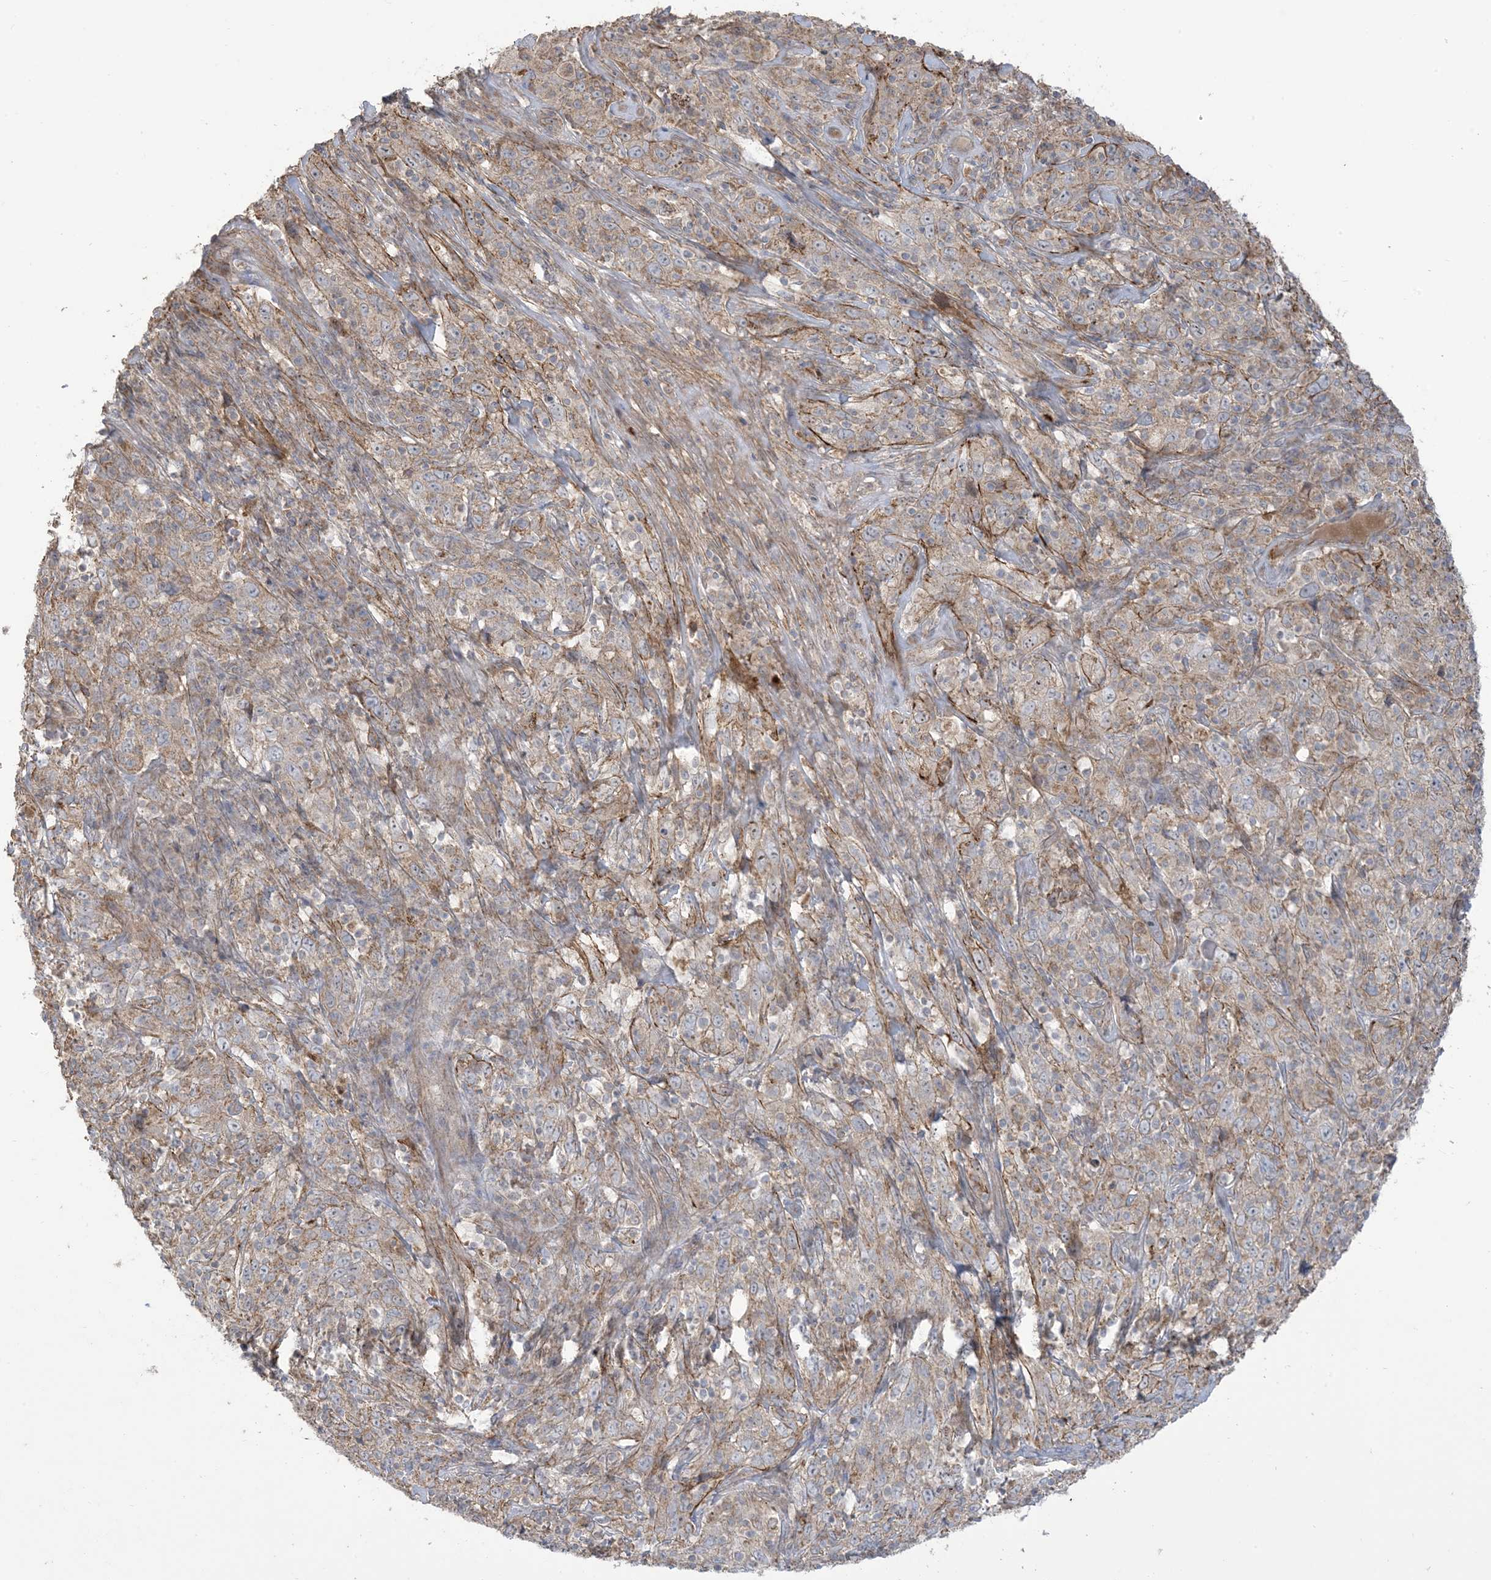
{"staining": {"intensity": "weak", "quantity": "<25%", "location": "cytoplasmic/membranous"}, "tissue": "cervical cancer", "cell_type": "Tumor cells", "image_type": "cancer", "snomed": [{"axis": "morphology", "description": "Squamous cell carcinoma, NOS"}, {"axis": "topography", "description": "Cervix"}], "caption": "Tumor cells are negative for brown protein staining in cervical cancer.", "gene": "KLHL18", "patient": {"sex": "female", "age": 46}}